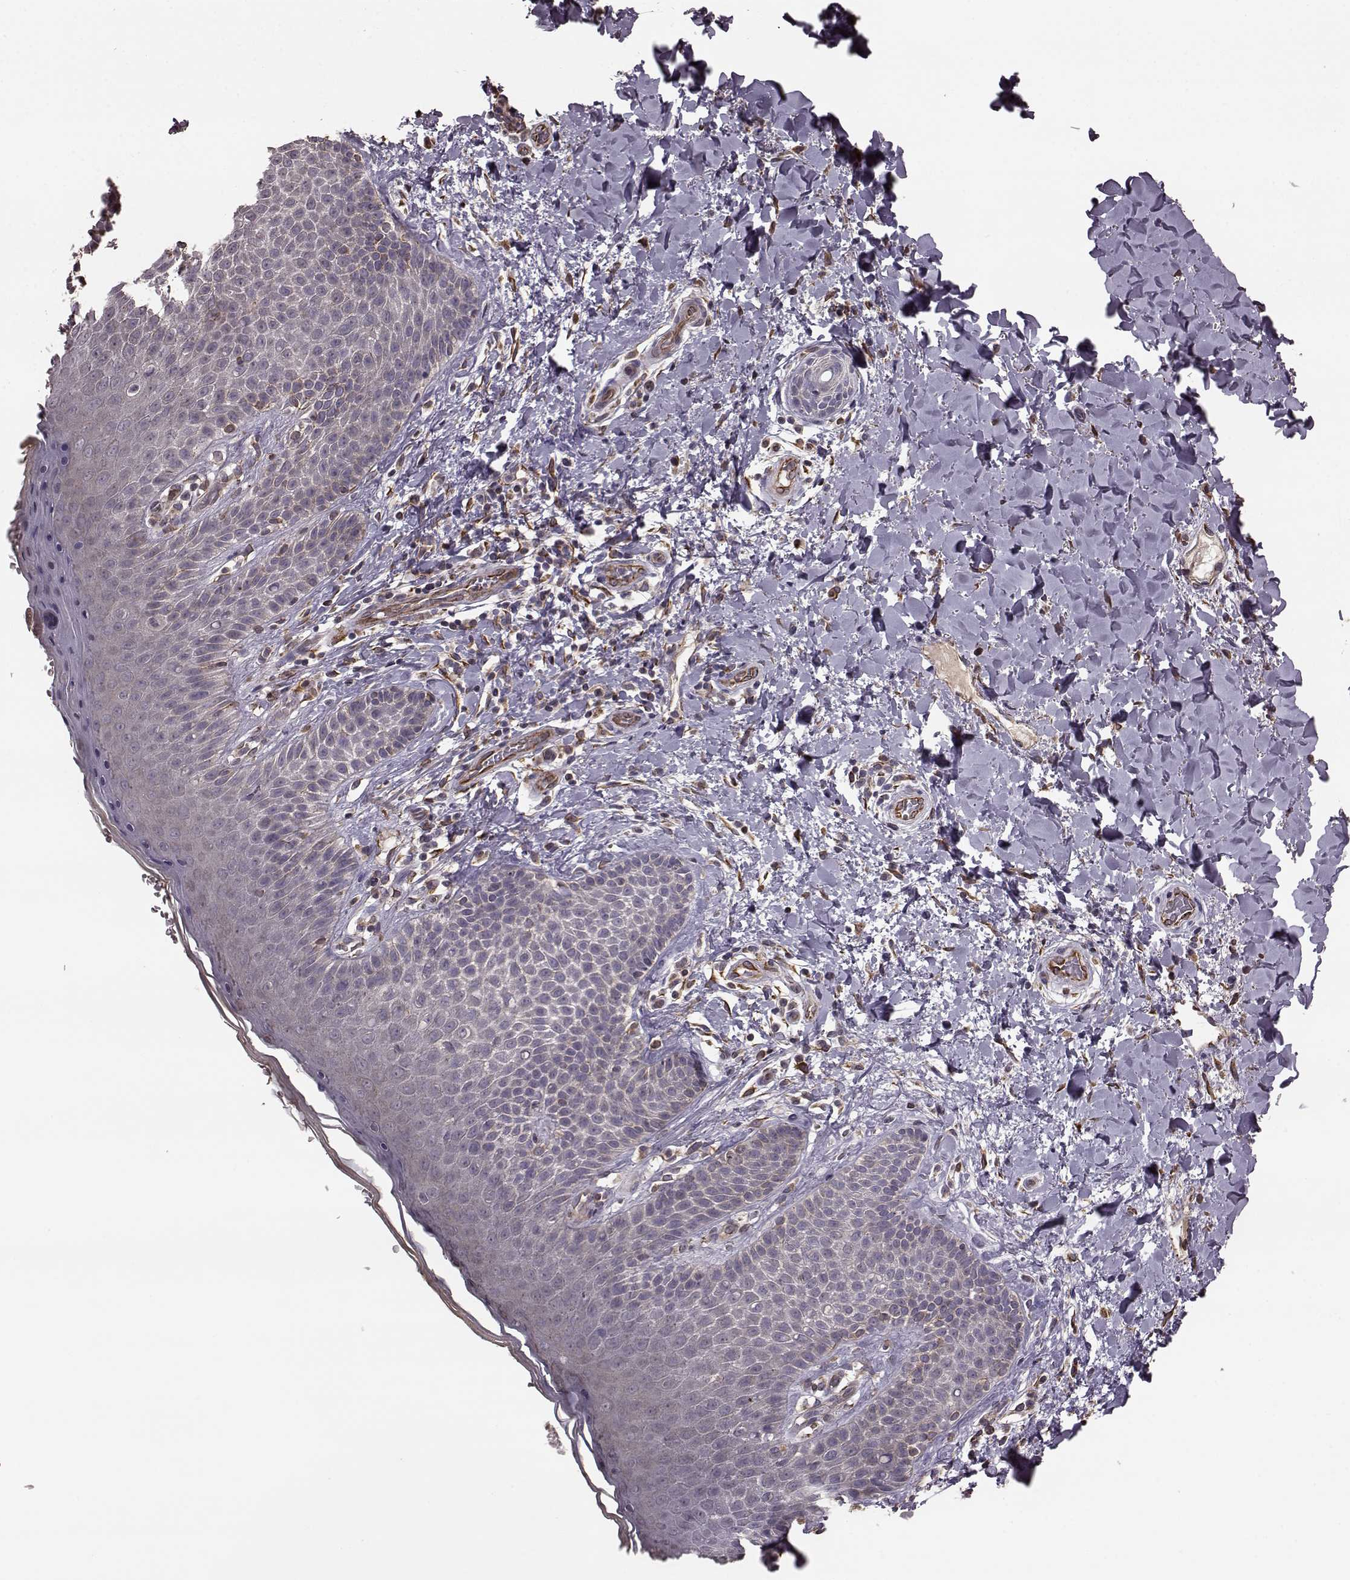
{"staining": {"intensity": "negative", "quantity": "none", "location": "none"}, "tissue": "skin", "cell_type": "Epidermal cells", "image_type": "normal", "snomed": [{"axis": "morphology", "description": "Normal tissue, NOS"}, {"axis": "topography", "description": "Anal"}], "caption": "This micrograph is of normal skin stained with immunohistochemistry (IHC) to label a protein in brown with the nuclei are counter-stained blue. There is no expression in epidermal cells.", "gene": "NTF3", "patient": {"sex": "male", "age": 36}}